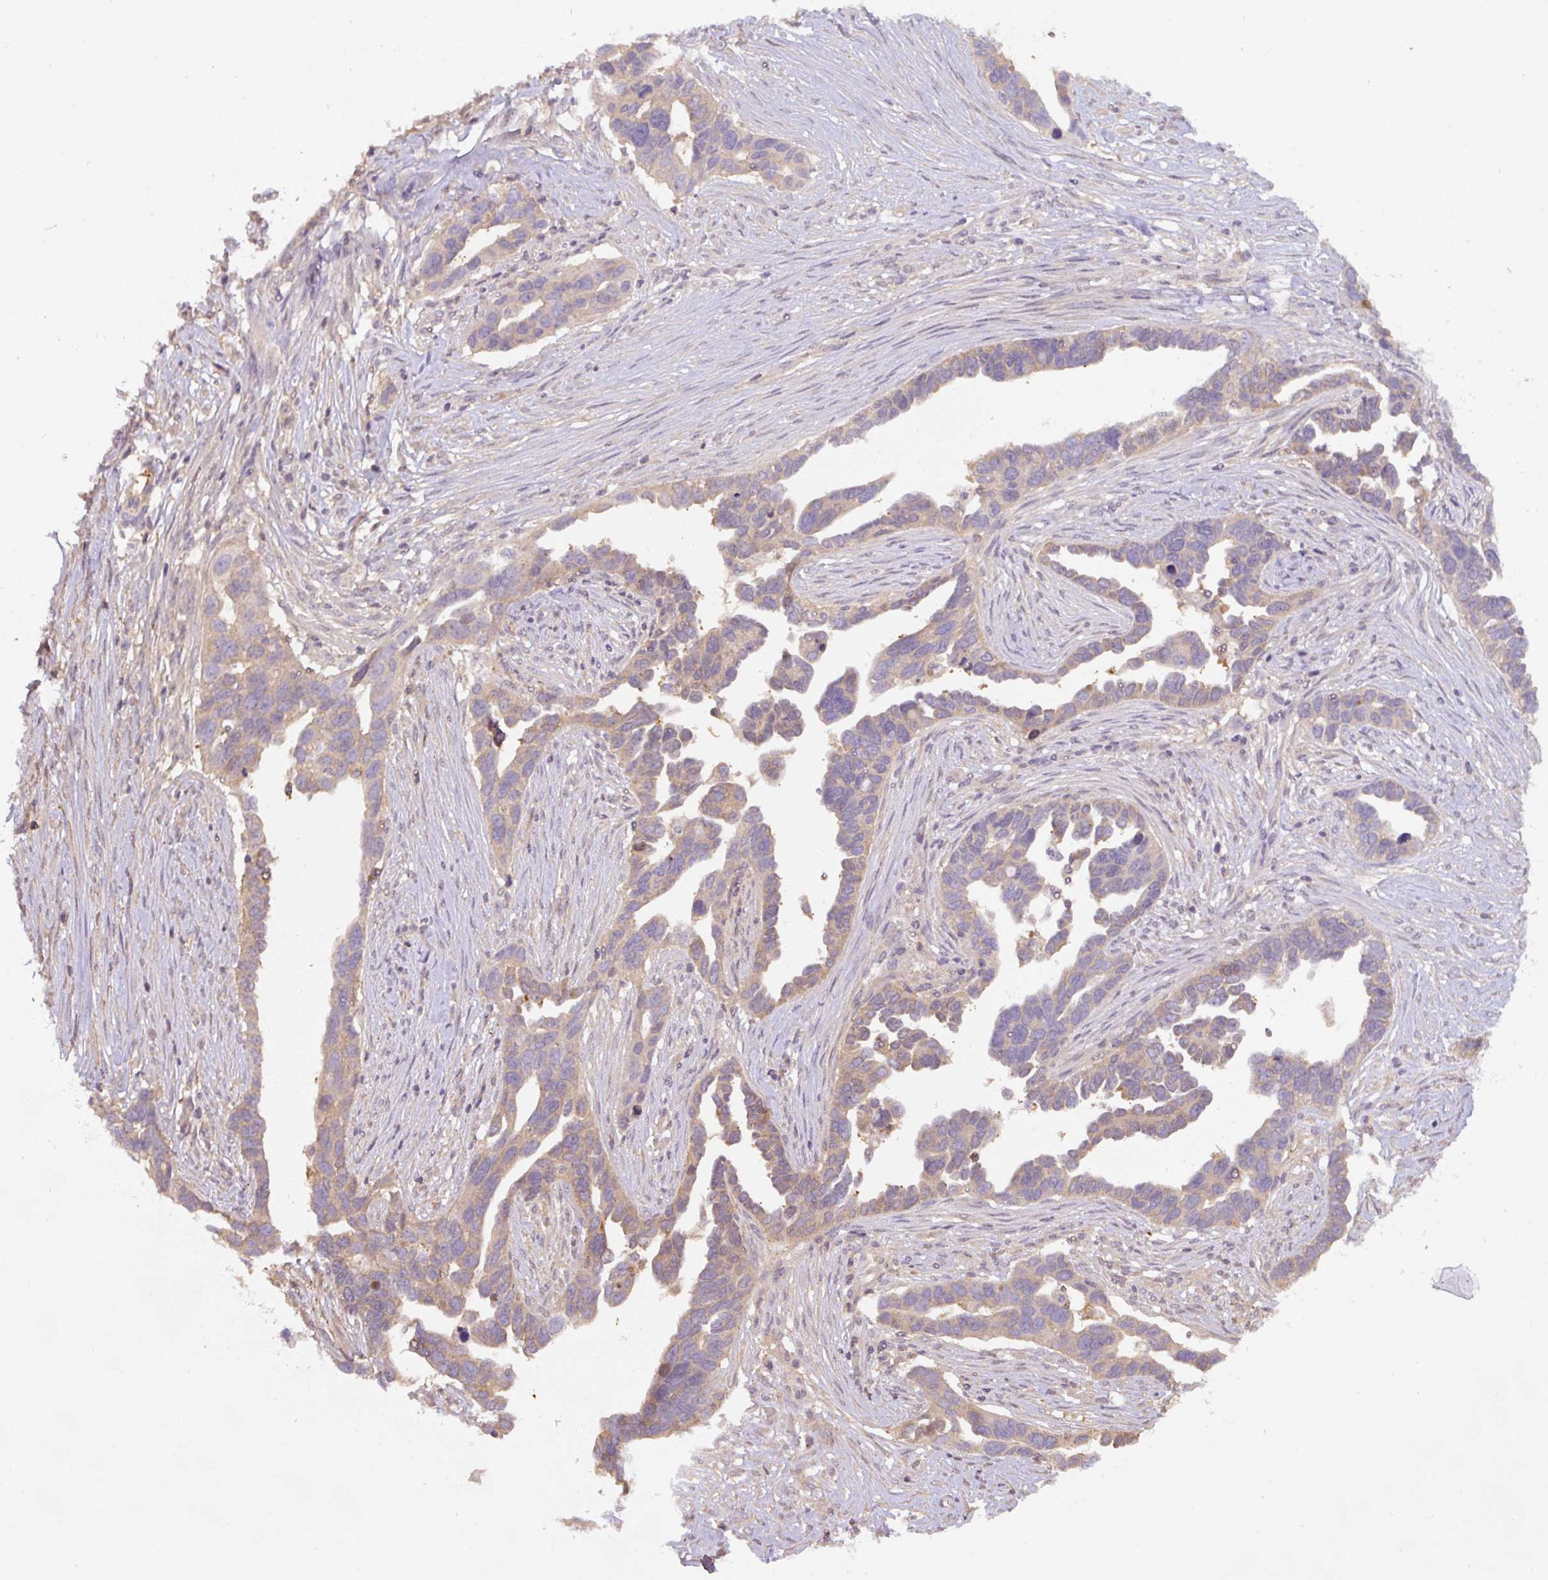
{"staining": {"intensity": "weak", "quantity": ">75%", "location": "cytoplasmic/membranous"}, "tissue": "ovarian cancer", "cell_type": "Tumor cells", "image_type": "cancer", "snomed": [{"axis": "morphology", "description": "Cystadenocarcinoma, serous, NOS"}, {"axis": "topography", "description": "Ovary"}], "caption": "Serous cystadenocarcinoma (ovarian) stained with a brown dye displays weak cytoplasmic/membranous positive positivity in approximately >75% of tumor cells.", "gene": "ST13", "patient": {"sex": "female", "age": 54}}